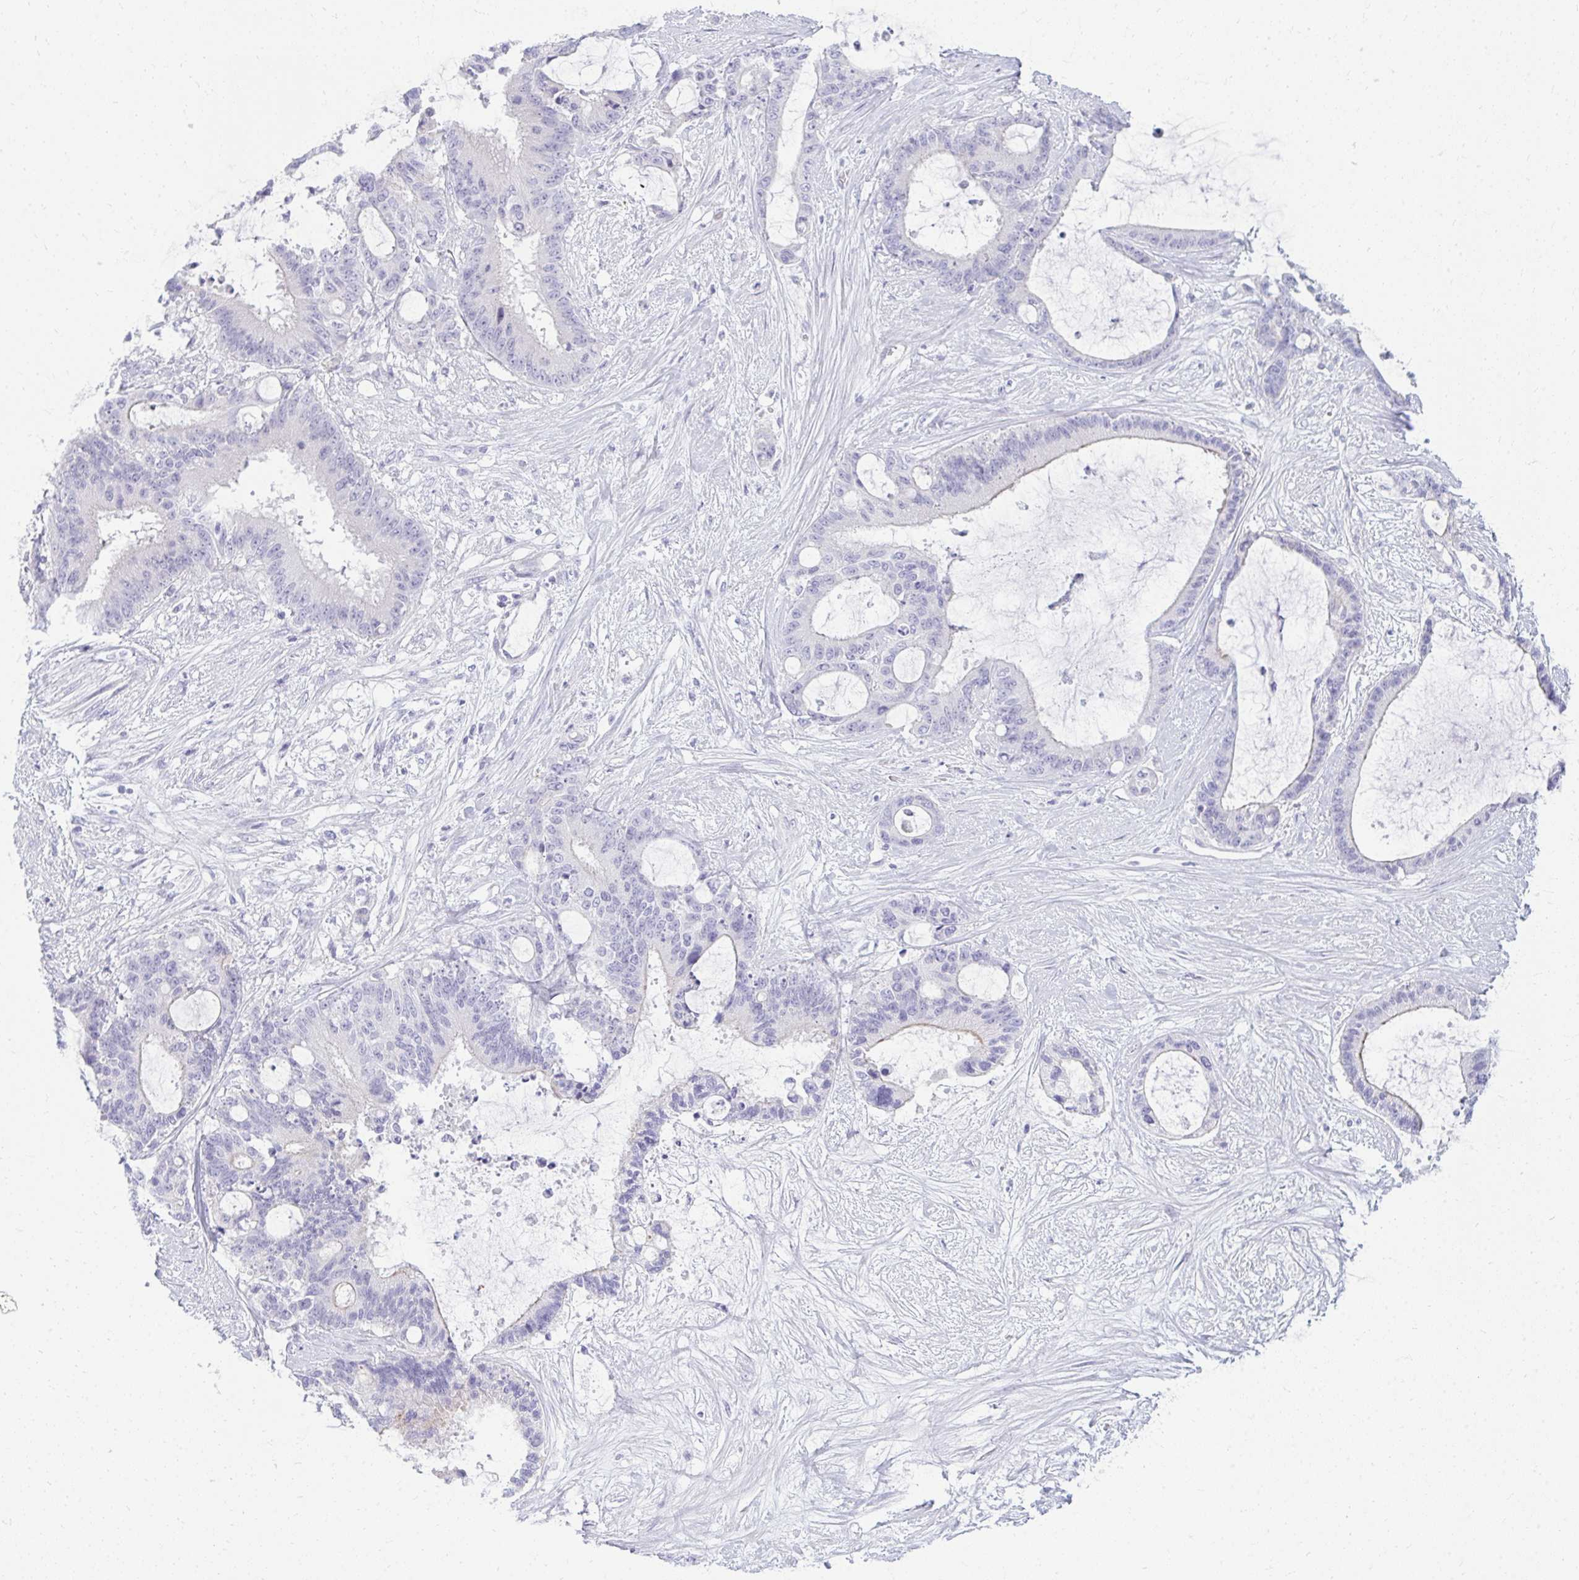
{"staining": {"intensity": "negative", "quantity": "none", "location": "none"}, "tissue": "liver cancer", "cell_type": "Tumor cells", "image_type": "cancer", "snomed": [{"axis": "morphology", "description": "Normal tissue, NOS"}, {"axis": "morphology", "description": "Cholangiocarcinoma"}, {"axis": "topography", "description": "Liver"}, {"axis": "topography", "description": "Peripheral nerve tissue"}], "caption": "The image demonstrates no significant positivity in tumor cells of liver cancer.", "gene": "TSPEAR", "patient": {"sex": "female", "age": 73}}